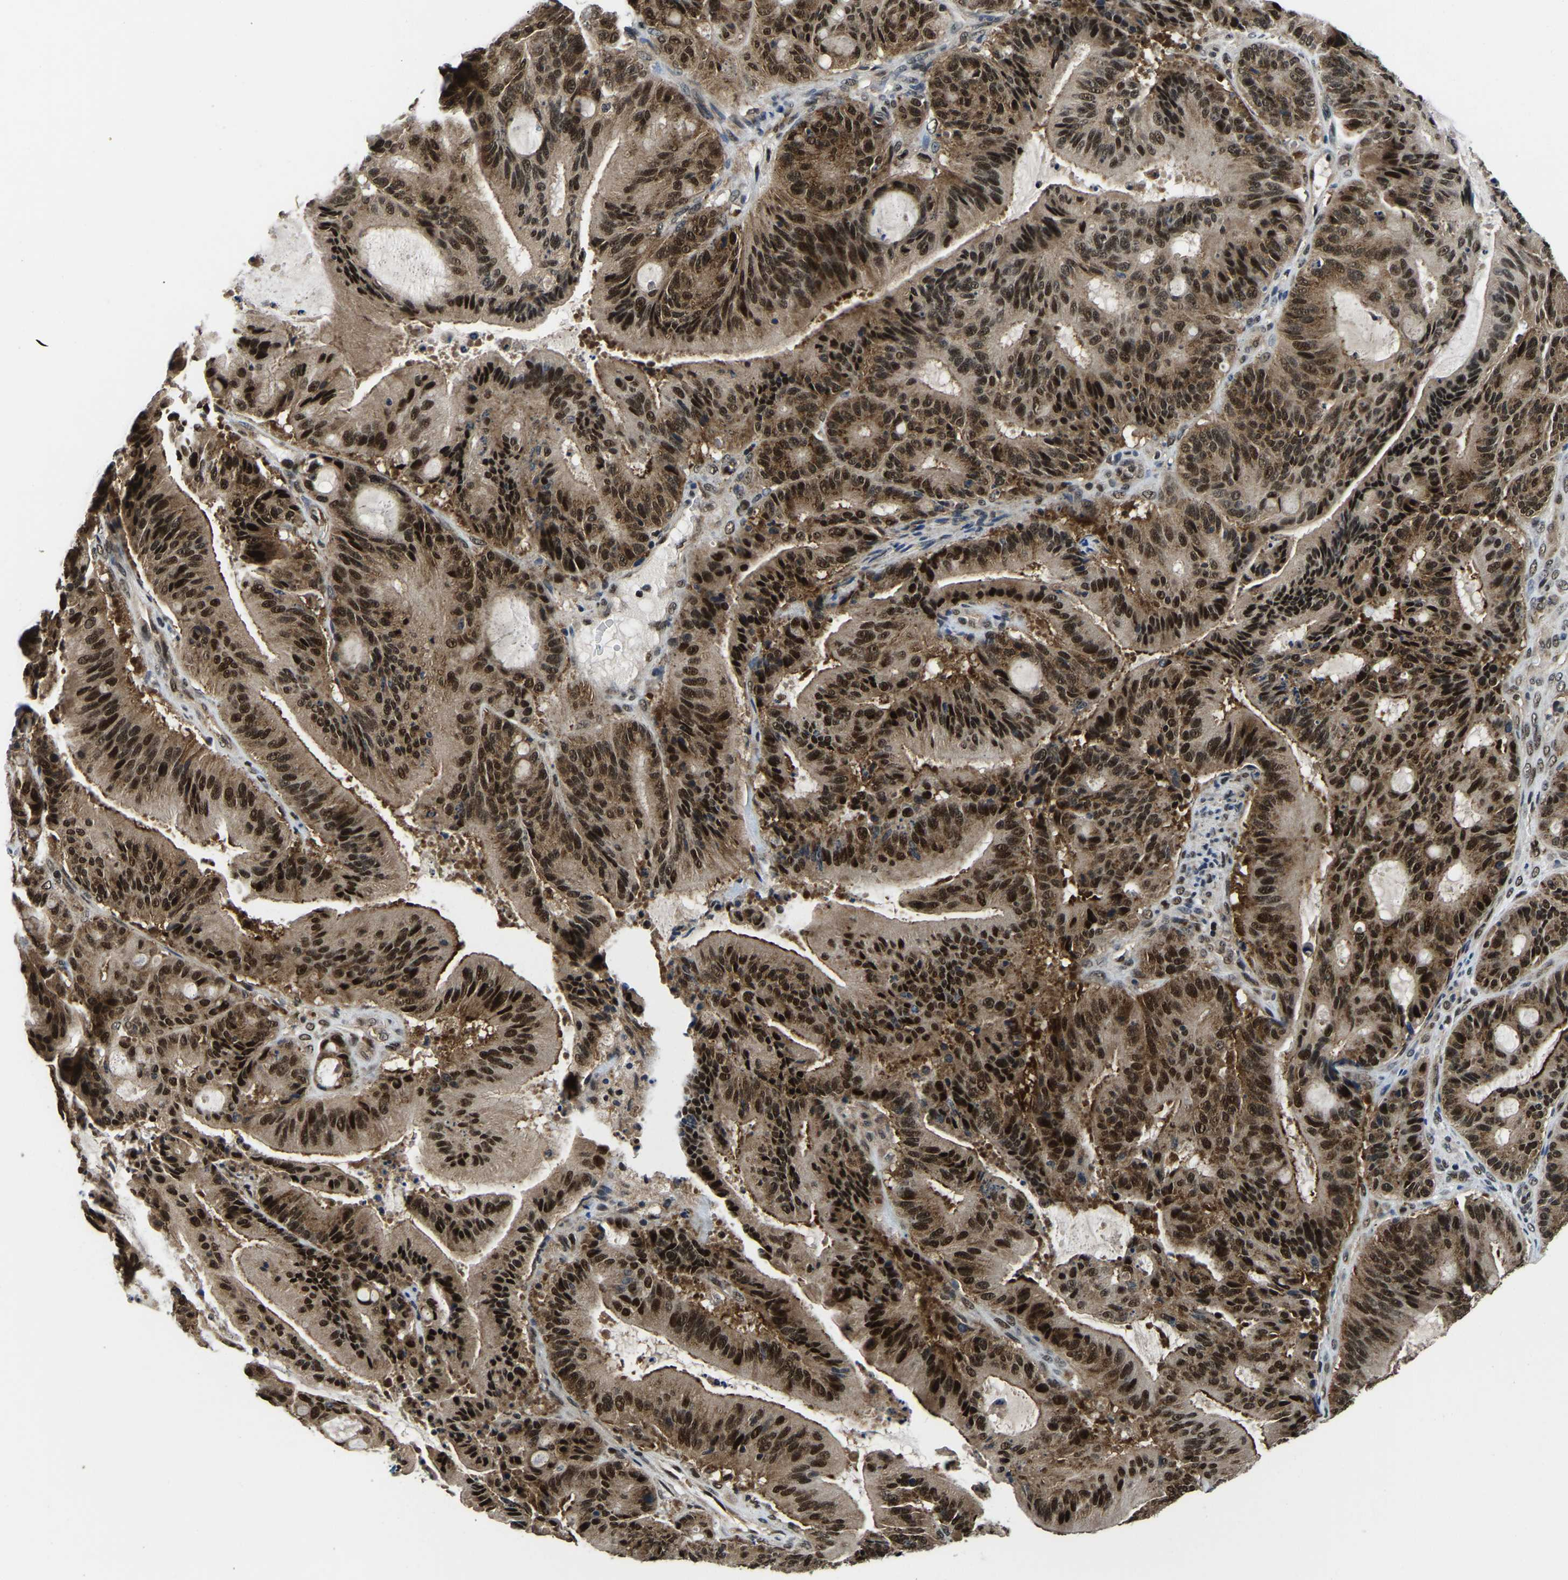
{"staining": {"intensity": "strong", "quantity": ">75%", "location": "cytoplasmic/membranous,nuclear"}, "tissue": "liver cancer", "cell_type": "Tumor cells", "image_type": "cancer", "snomed": [{"axis": "morphology", "description": "Normal tissue, NOS"}, {"axis": "morphology", "description": "Cholangiocarcinoma"}, {"axis": "topography", "description": "Liver"}, {"axis": "topography", "description": "Peripheral nerve tissue"}], "caption": "Immunohistochemistry (IHC) (DAB) staining of liver cancer (cholangiocarcinoma) exhibits strong cytoplasmic/membranous and nuclear protein staining in about >75% of tumor cells.", "gene": "DFFA", "patient": {"sex": "female", "age": 73}}